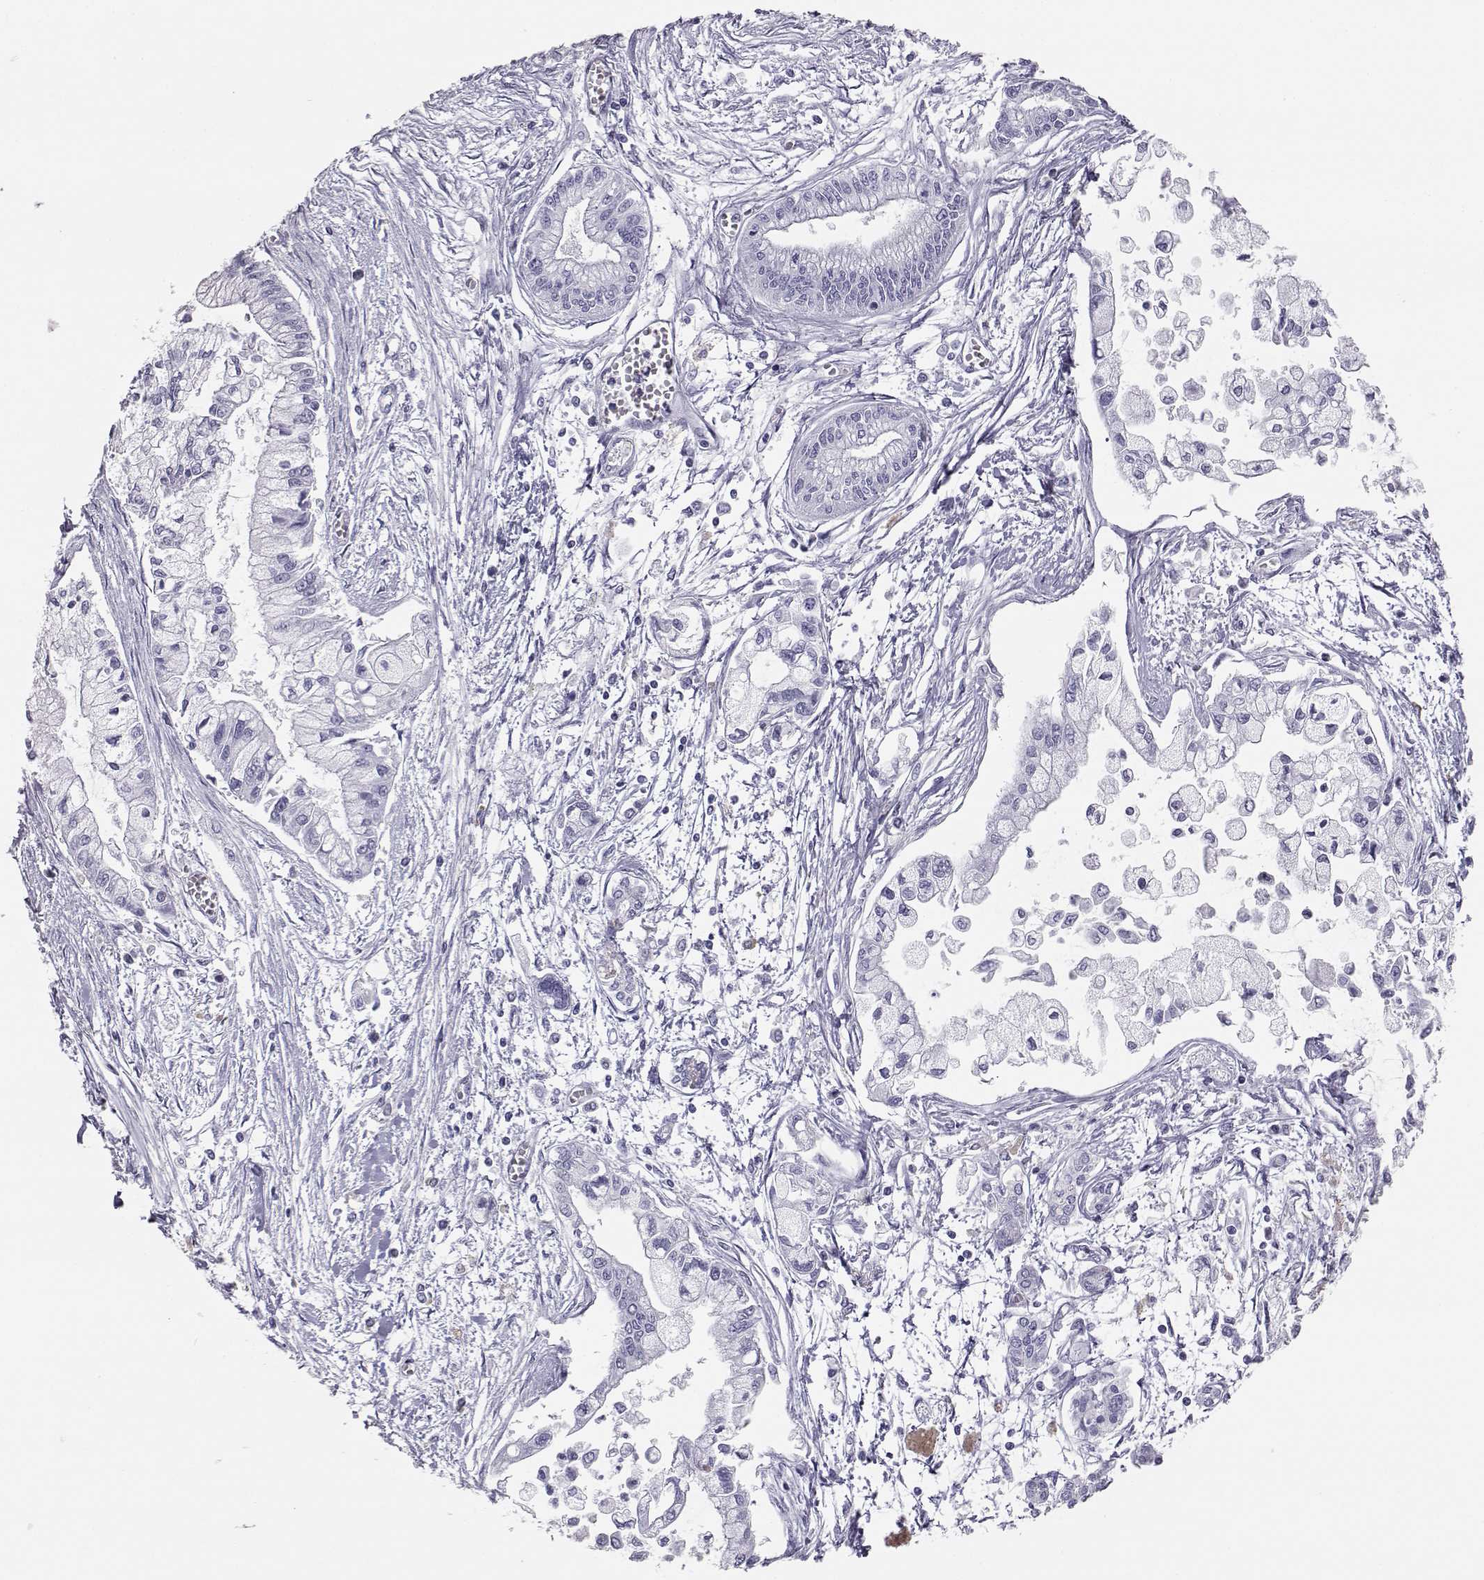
{"staining": {"intensity": "negative", "quantity": "none", "location": "none"}, "tissue": "pancreatic cancer", "cell_type": "Tumor cells", "image_type": "cancer", "snomed": [{"axis": "morphology", "description": "Adenocarcinoma, NOS"}, {"axis": "topography", "description": "Pancreas"}], "caption": "An IHC micrograph of pancreatic cancer is shown. There is no staining in tumor cells of pancreatic cancer.", "gene": "ITLN2", "patient": {"sex": "male", "age": 54}}